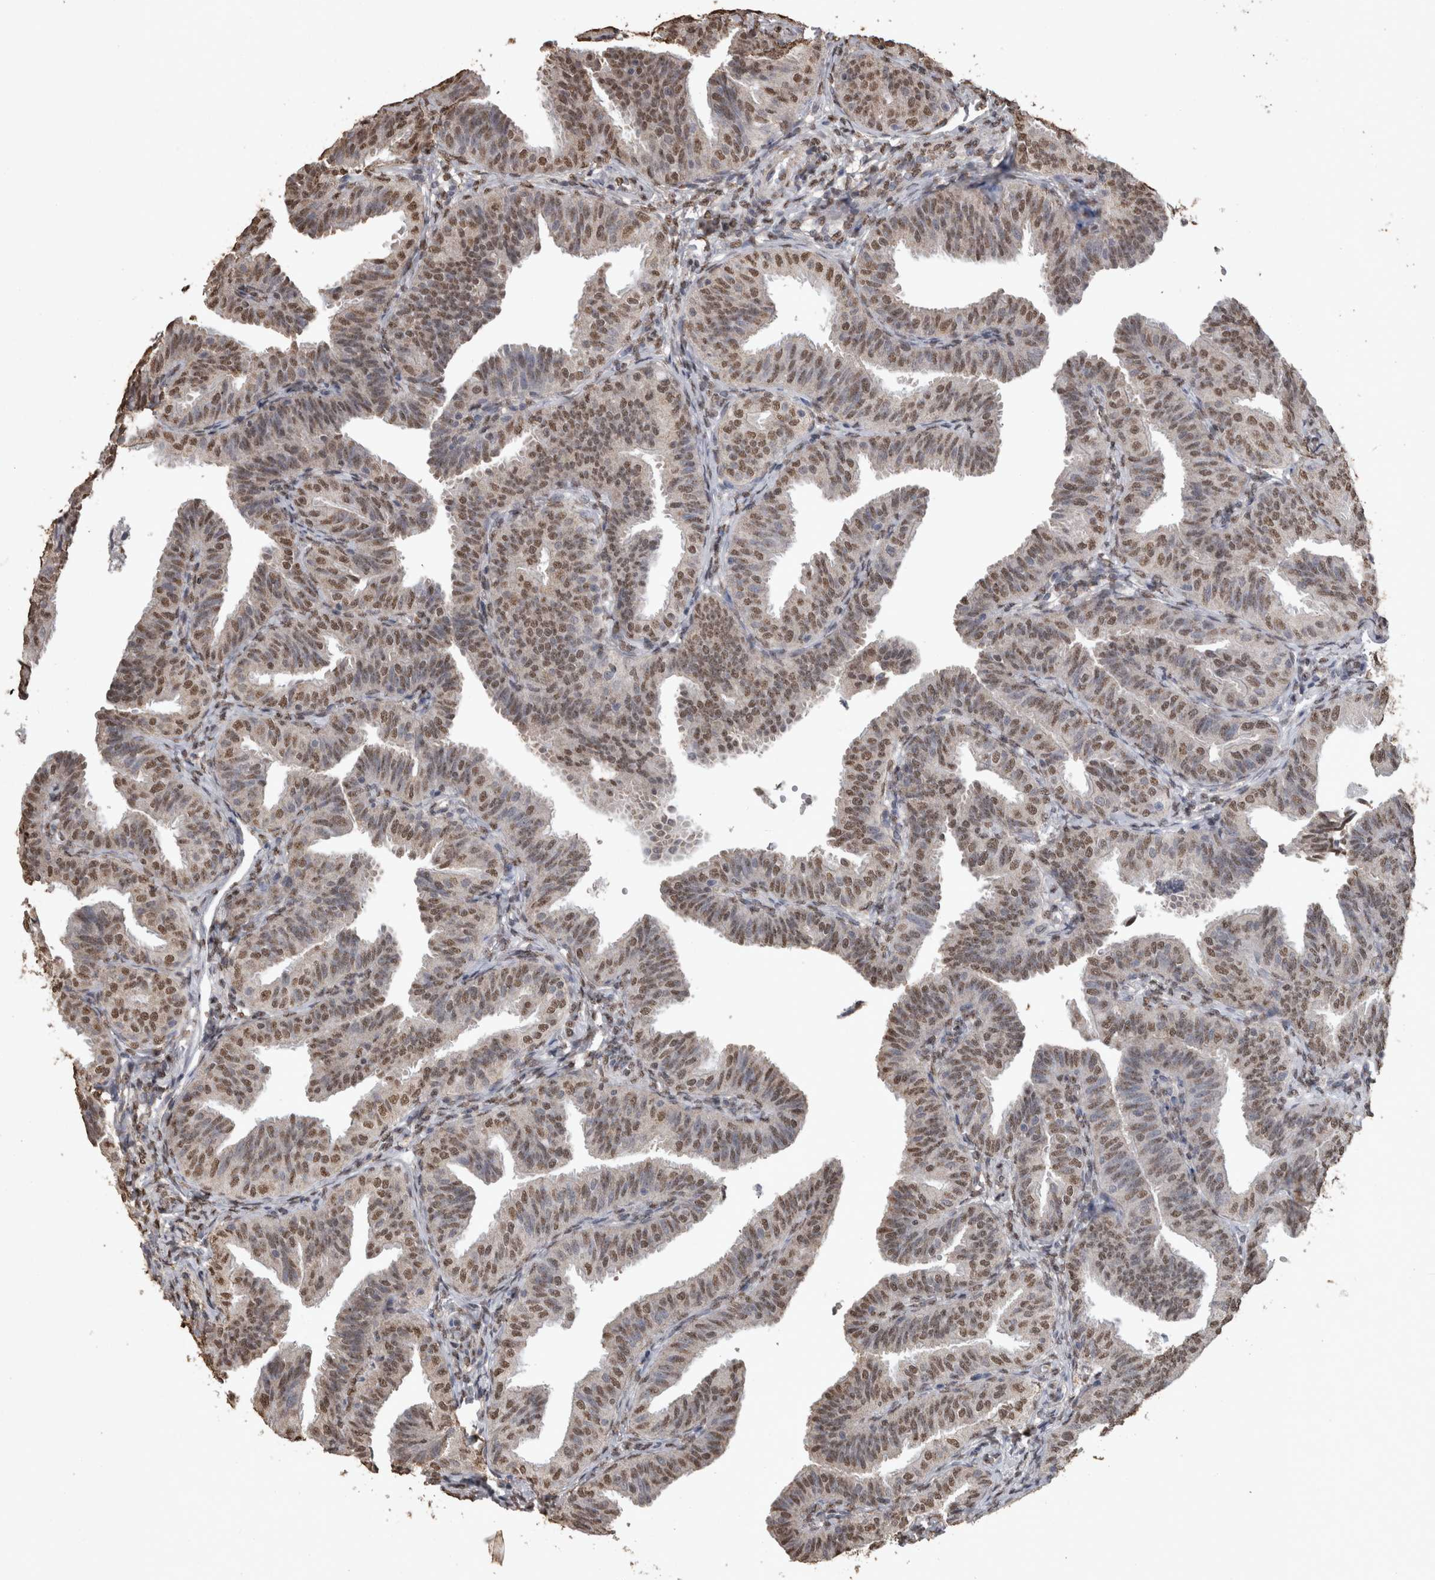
{"staining": {"intensity": "weak", "quantity": ">75%", "location": "nuclear"}, "tissue": "fallopian tube", "cell_type": "Glandular cells", "image_type": "normal", "snomed": [{"axis": "morphology", "description": "Normal tissue, NOS"}, {"axis": "topography", "description": "Fallopian tube"}], "caption": "Immunohistochemical staining of unremarkable fallopian tube demonstrates >75% levels of weak nuclear protein expression in approximately >75% of glandular cells.", "gene": "SMAD7", "patient": {"sex": "female", "age": 35}}